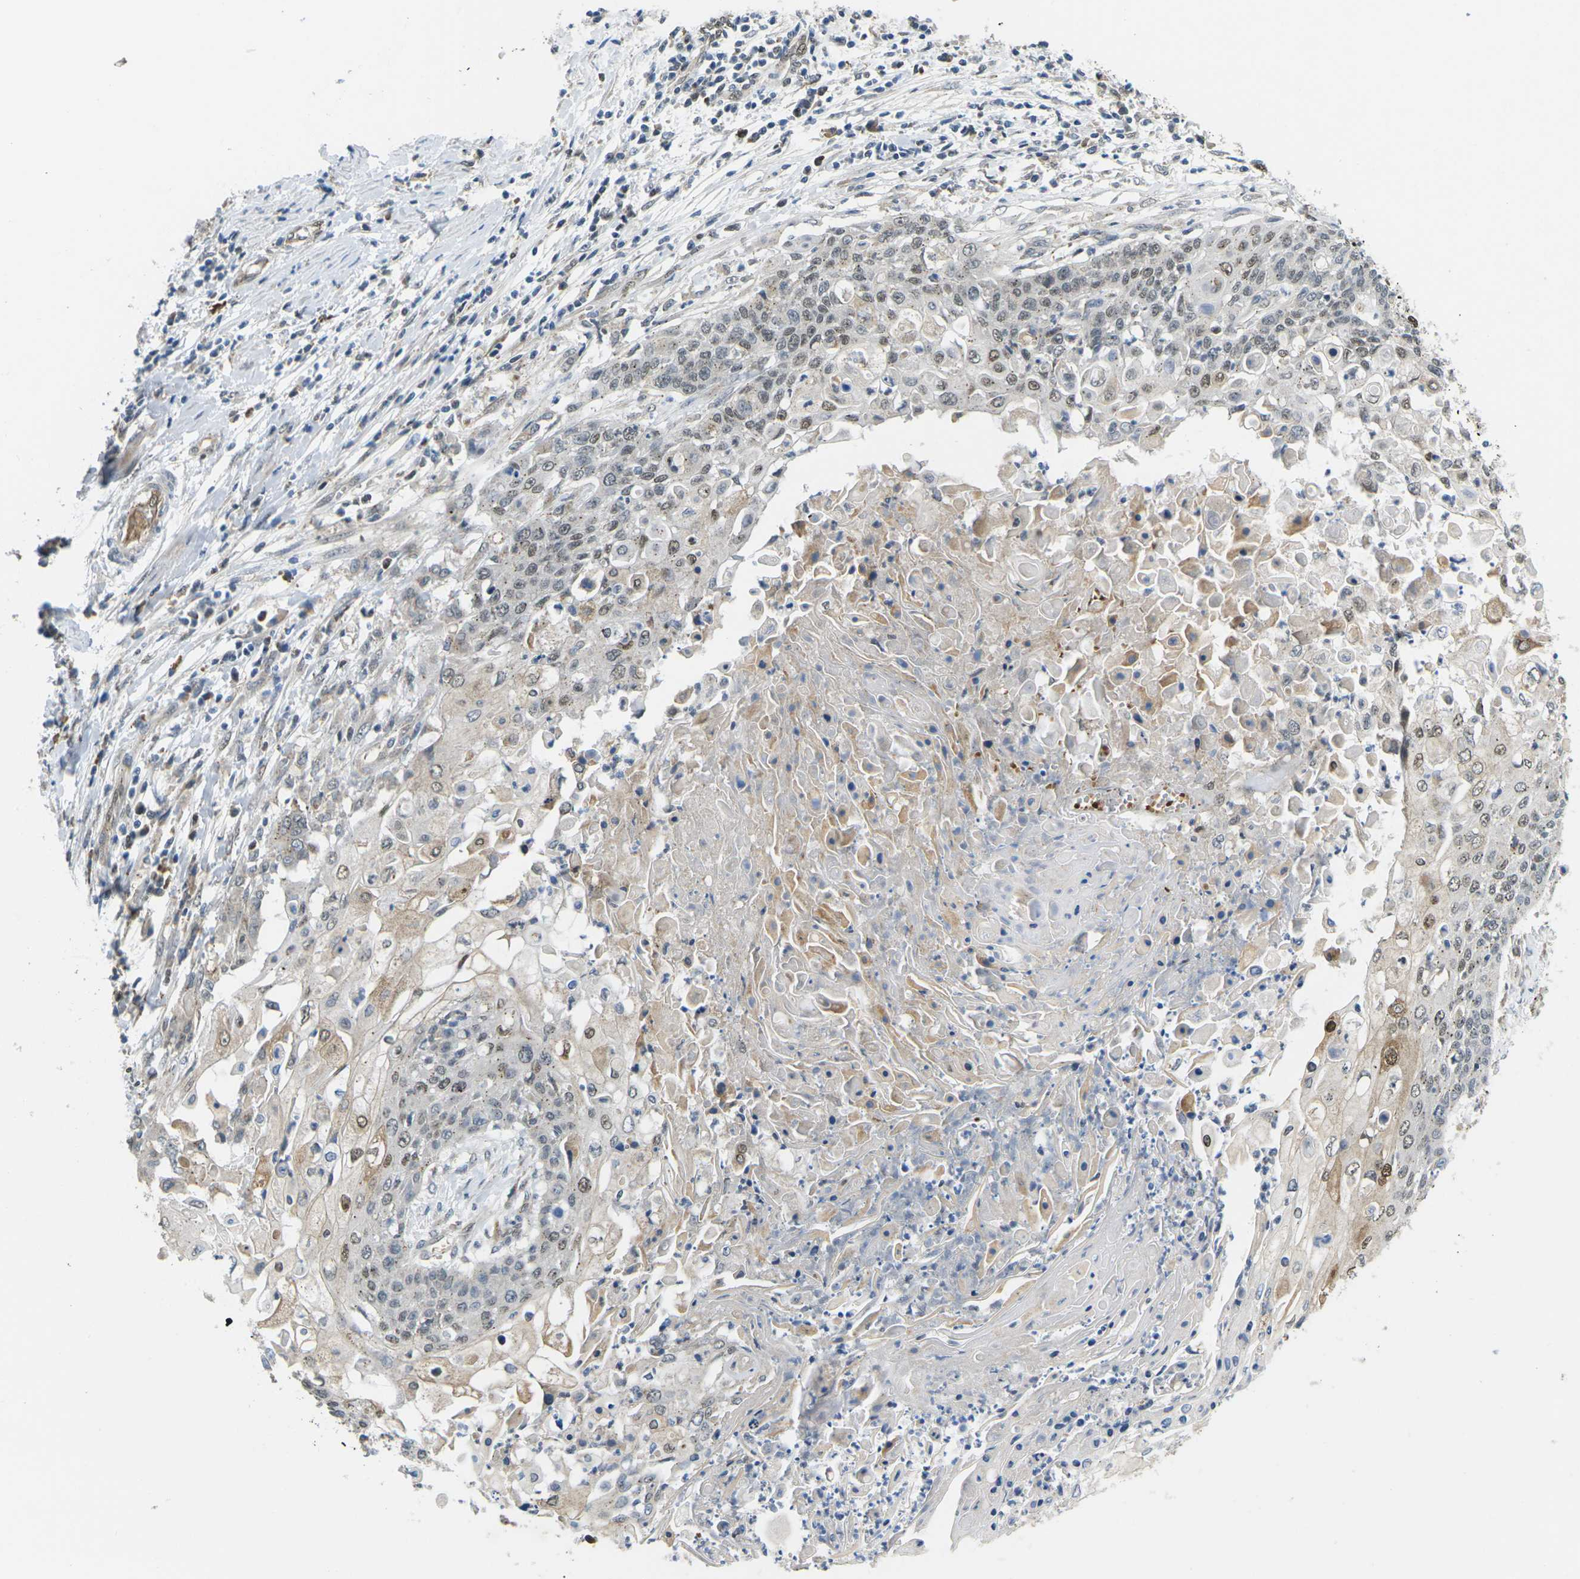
{"staining": {"intensity": "weak", "quantity": "<25%", "location": "nuclear"}, "tissue": "cervical cancer", "cell_type": "Tumor cells", "image_type": "cancer", "snomed": [{"axis": "morphology", "description": "Squamous cell carcinoma, NOS"}, {"axis": "topography", "description": "Cervix"}], "caption": "Immunohistochemistry photomicrograph of neoplastic tissue: cervical squamous cell carcinoma stained with DAB (3,3'-diaminobenzidine) exhibits no significant protein staining in tumor cells.", "gene": "ERBB4", "patient": {"sex": "female", "age": 39}}